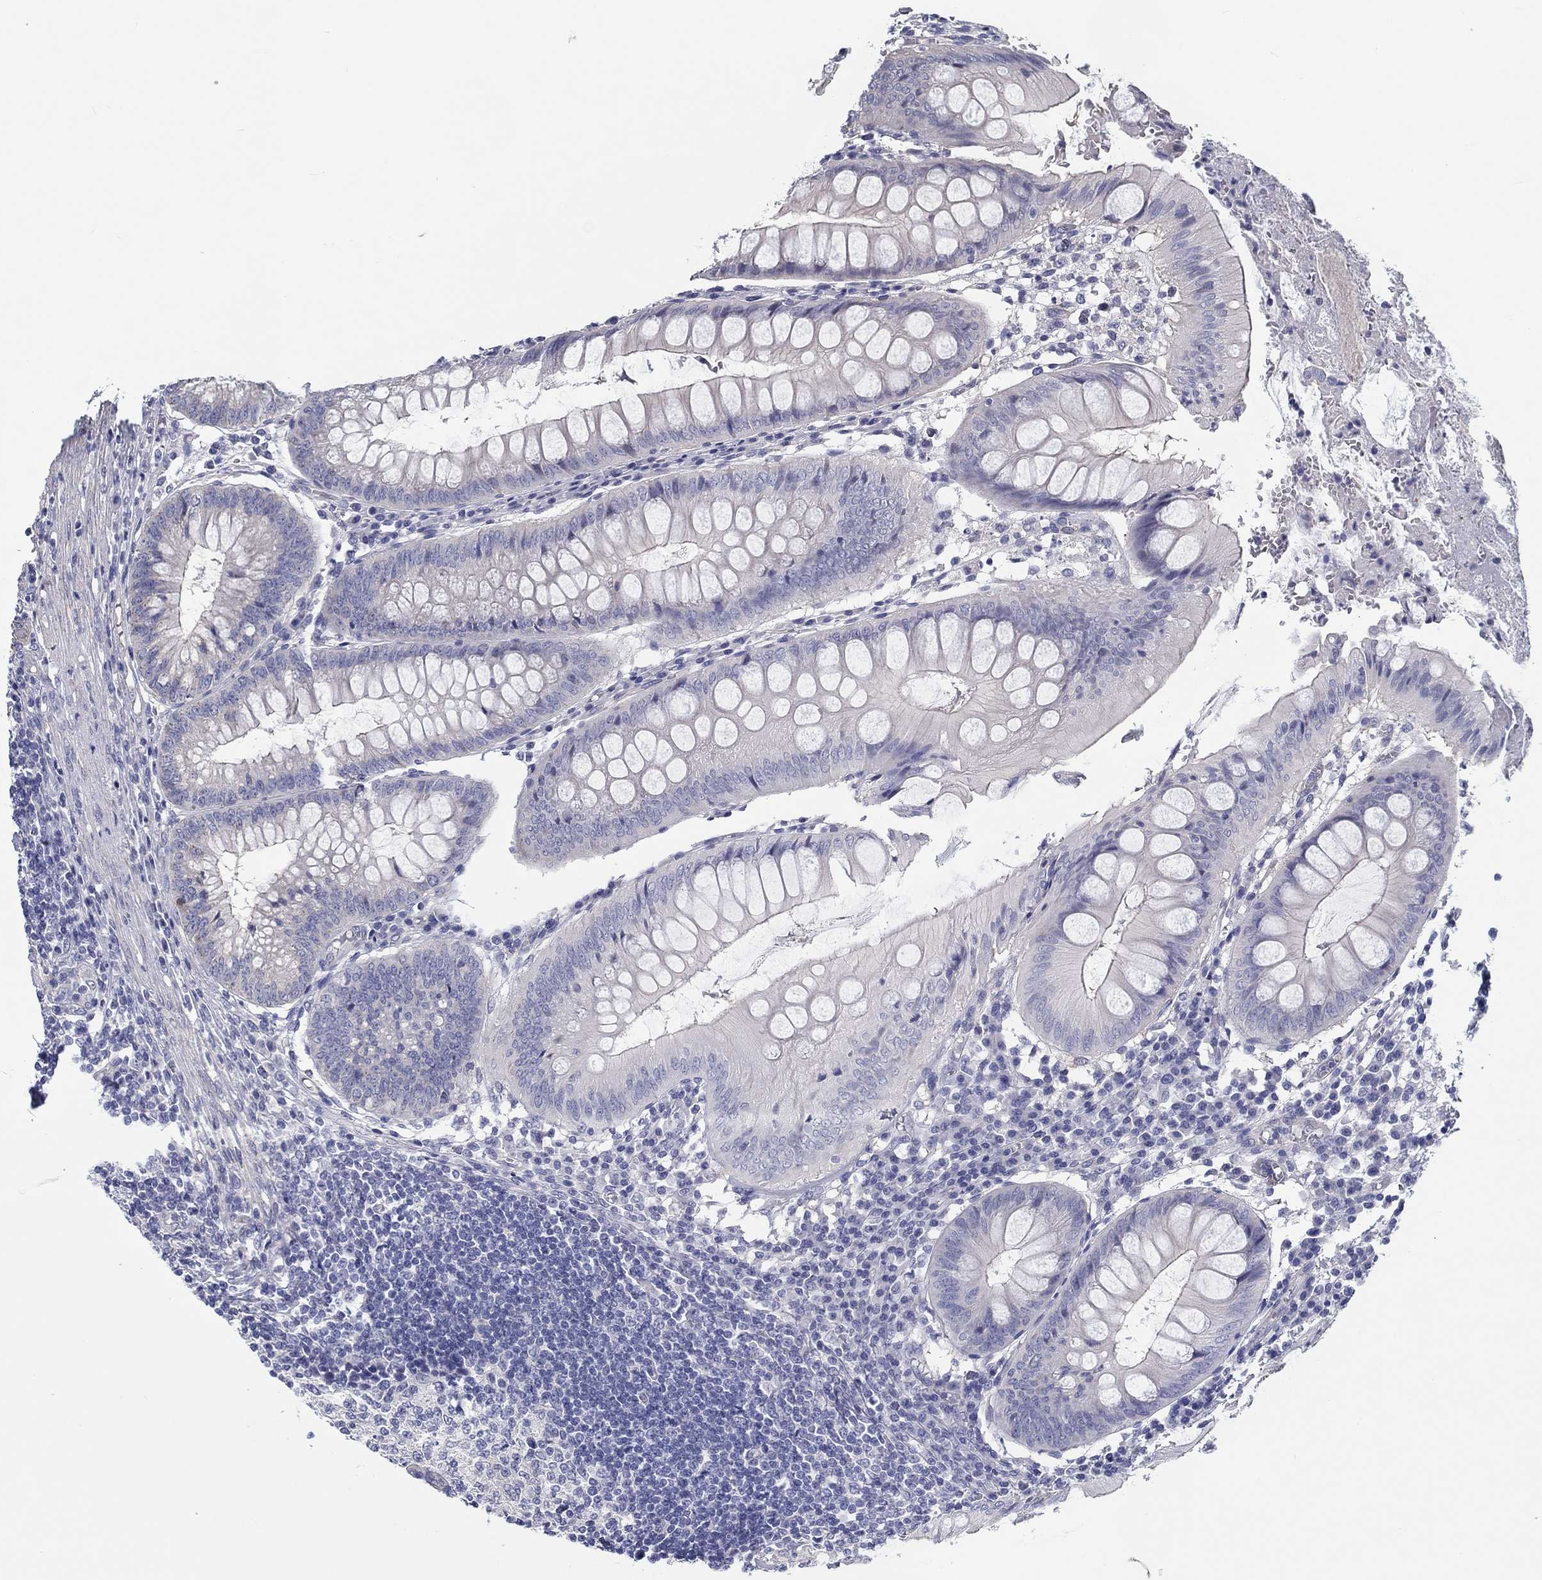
{"staining": {"intensity": "negative", "quantity": "none", "location": "none"}, "tissue": "appendix", "cell_type": "Glandular cells", "image_type": "normal", "snomed": [{"axis": "morphology", "description": "Normal tissue, NOS"}, {"axis": "morphology", "description": "Inflammation, NOS"}, {"axis": "topography", "description": "Appendix"}], "caption": "High power microscopy micrograph of an immunohistochemistry photomicrograph of normal appendix, revealing no significant staining in glandular cells.", "gene": "CRYGD", "patient": {"sex": "male", "age": 16}}